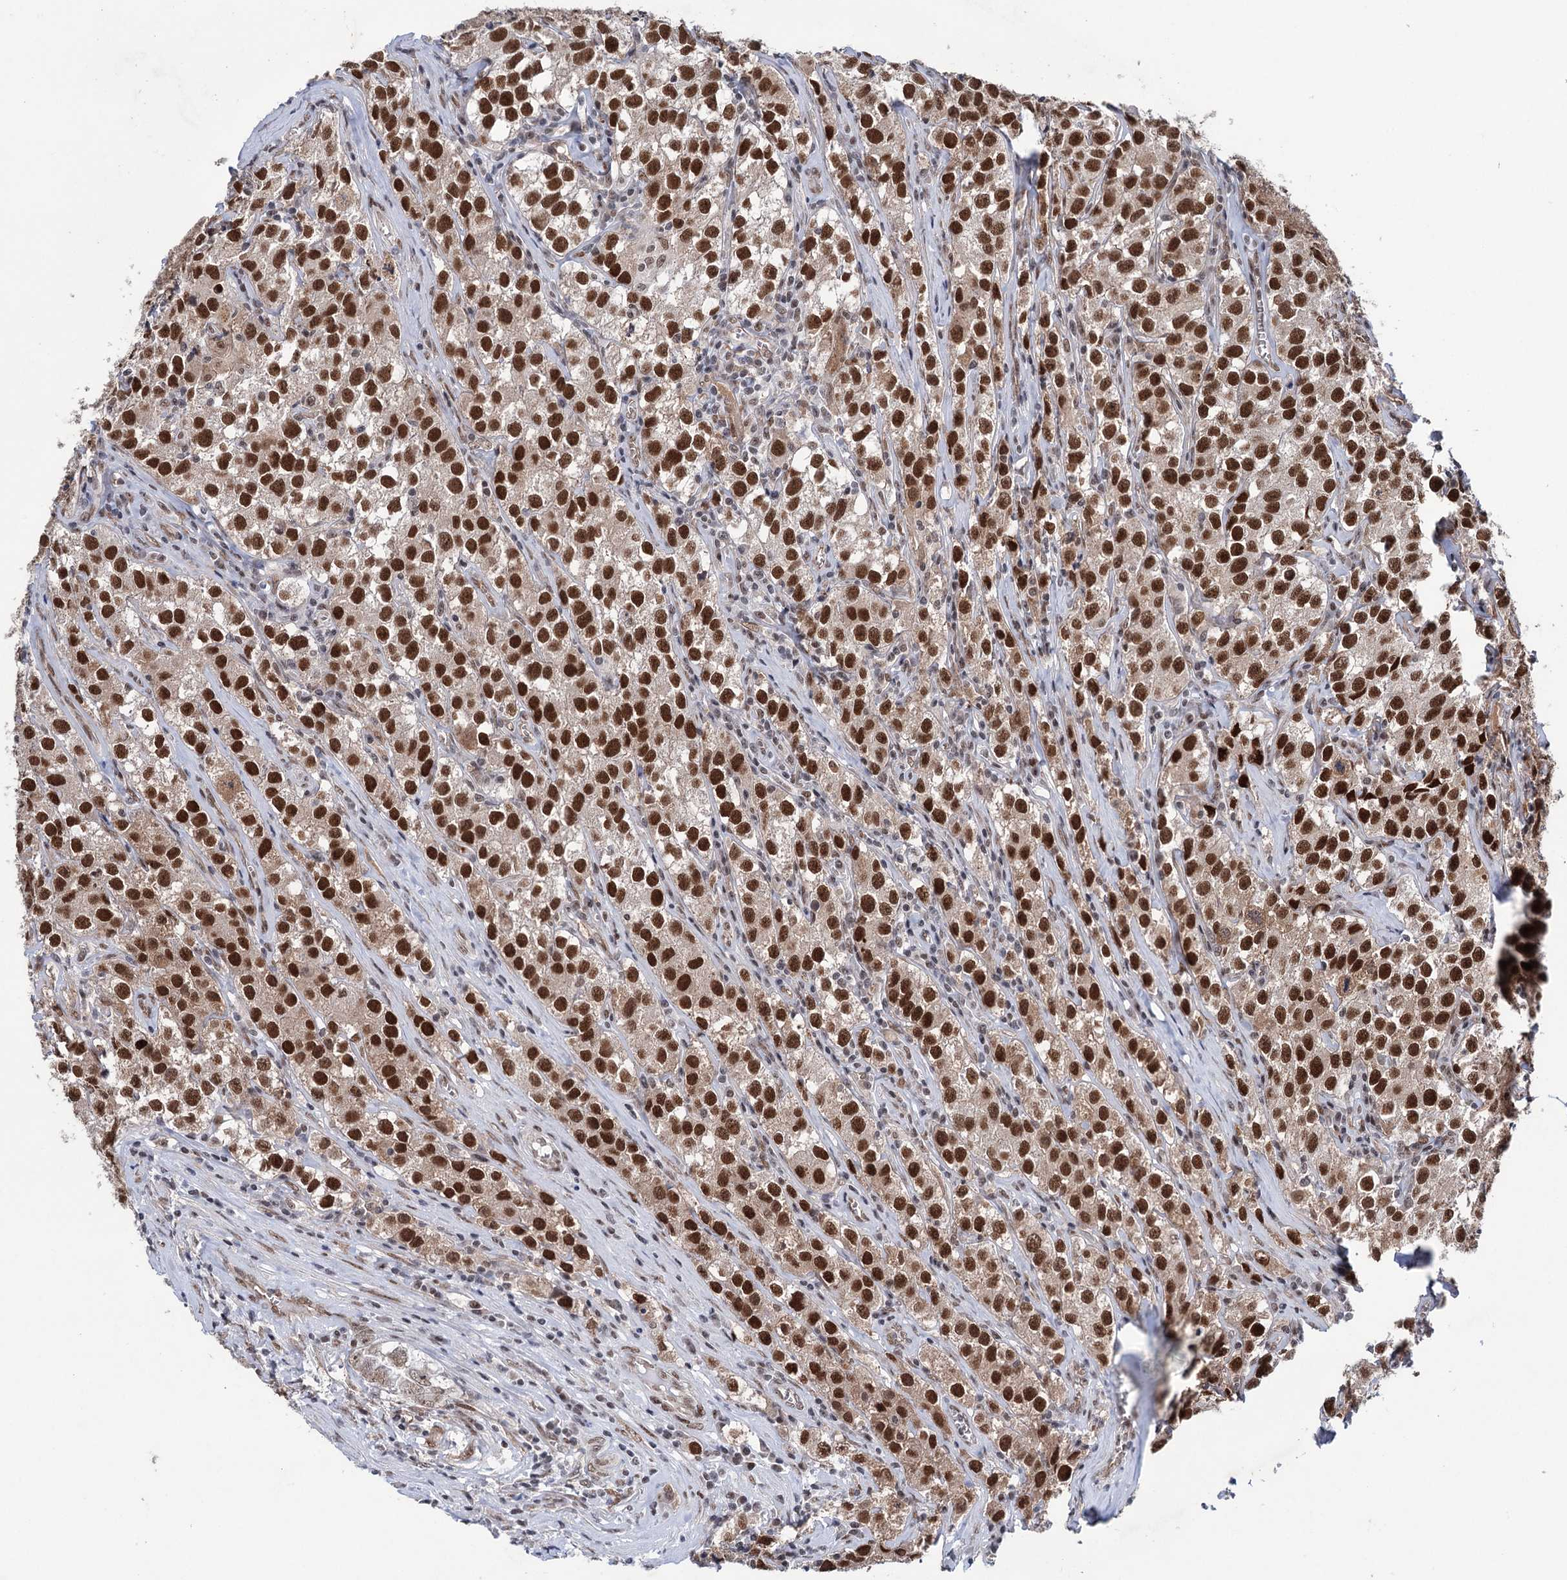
{"staining": {"intensity": "strong", "quantity": ">75%", "location": "nuclear"}, "tissue": "testis cancer", "cell_type": "Tumor cells", "image_type": "cancer", "snomed": [{"axis": "morphology", "description": "Seminoma, NOS"}, {"axis": "morphology", "description": "Carcinoma, Embryonal, NOS"}, {"axis": "topography", "description": "Testis"}], "caption": "This micrograph shows embryonal carcinoma (testis) stained with IHC to label a protein in brown. The nuclear of tumor cells show strong positivity for the protein. Nuclei are counter-stained blue.", "gene": "FAM53A", "patient": {"sex": "male", "age": 43}}